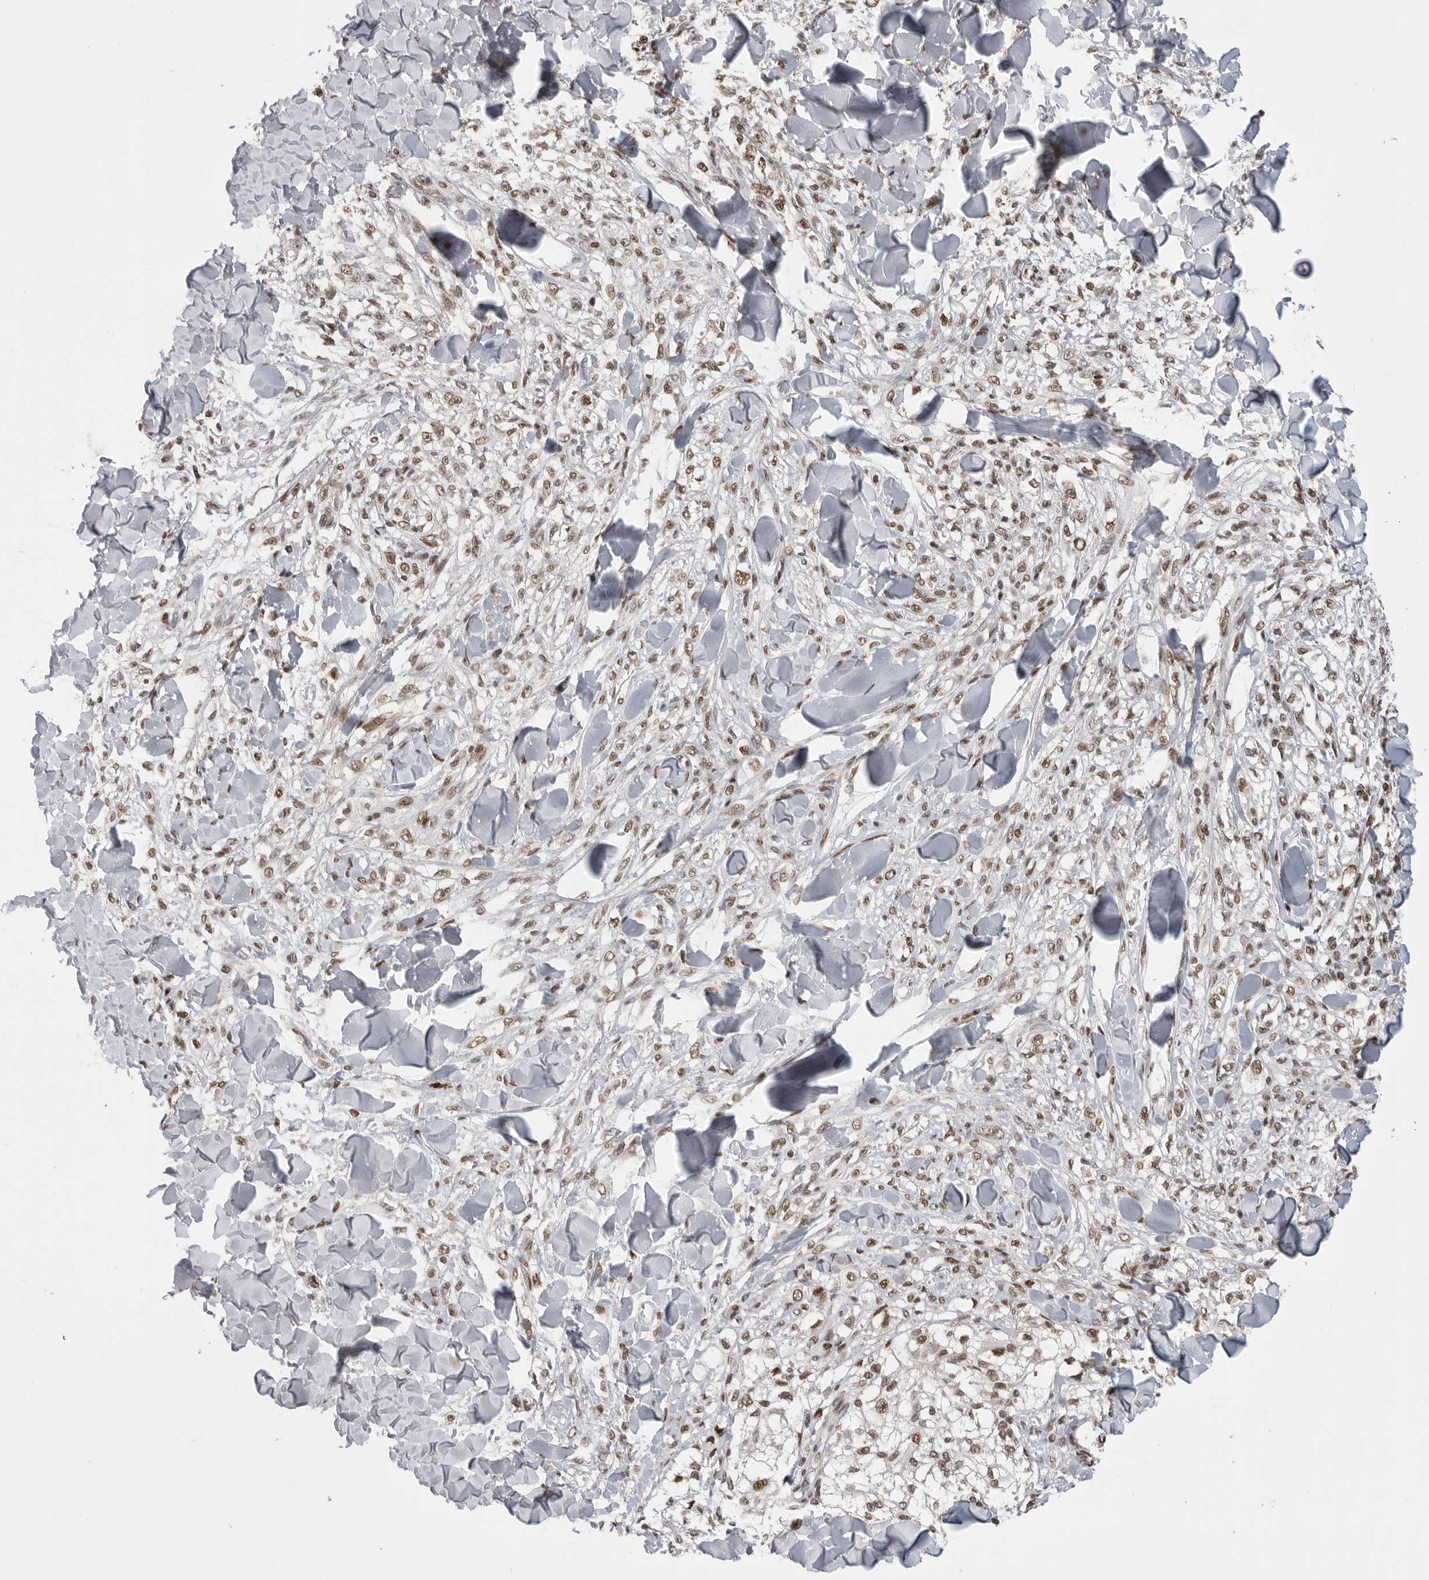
{"staining": {"intensity": "moderate", "quantity": ">75%", "location": "nuclear"}, "tissue": "melanoma", "cell_type": "Tumor cells", "image_type": "cancer", "snomed": [{"axis": "morphology", "description": "Malignant melanoma, NOS"}, {"axis": "topography", "description": "Skin of head"}], "caption": "There is medium levels of moderate nuclear expression in tumor cells of melanoma, as demonstrated by immunohistochemical staining (brown color).", "gene": "POU5F1", "patient": {"sex": "male", "age": 83}}